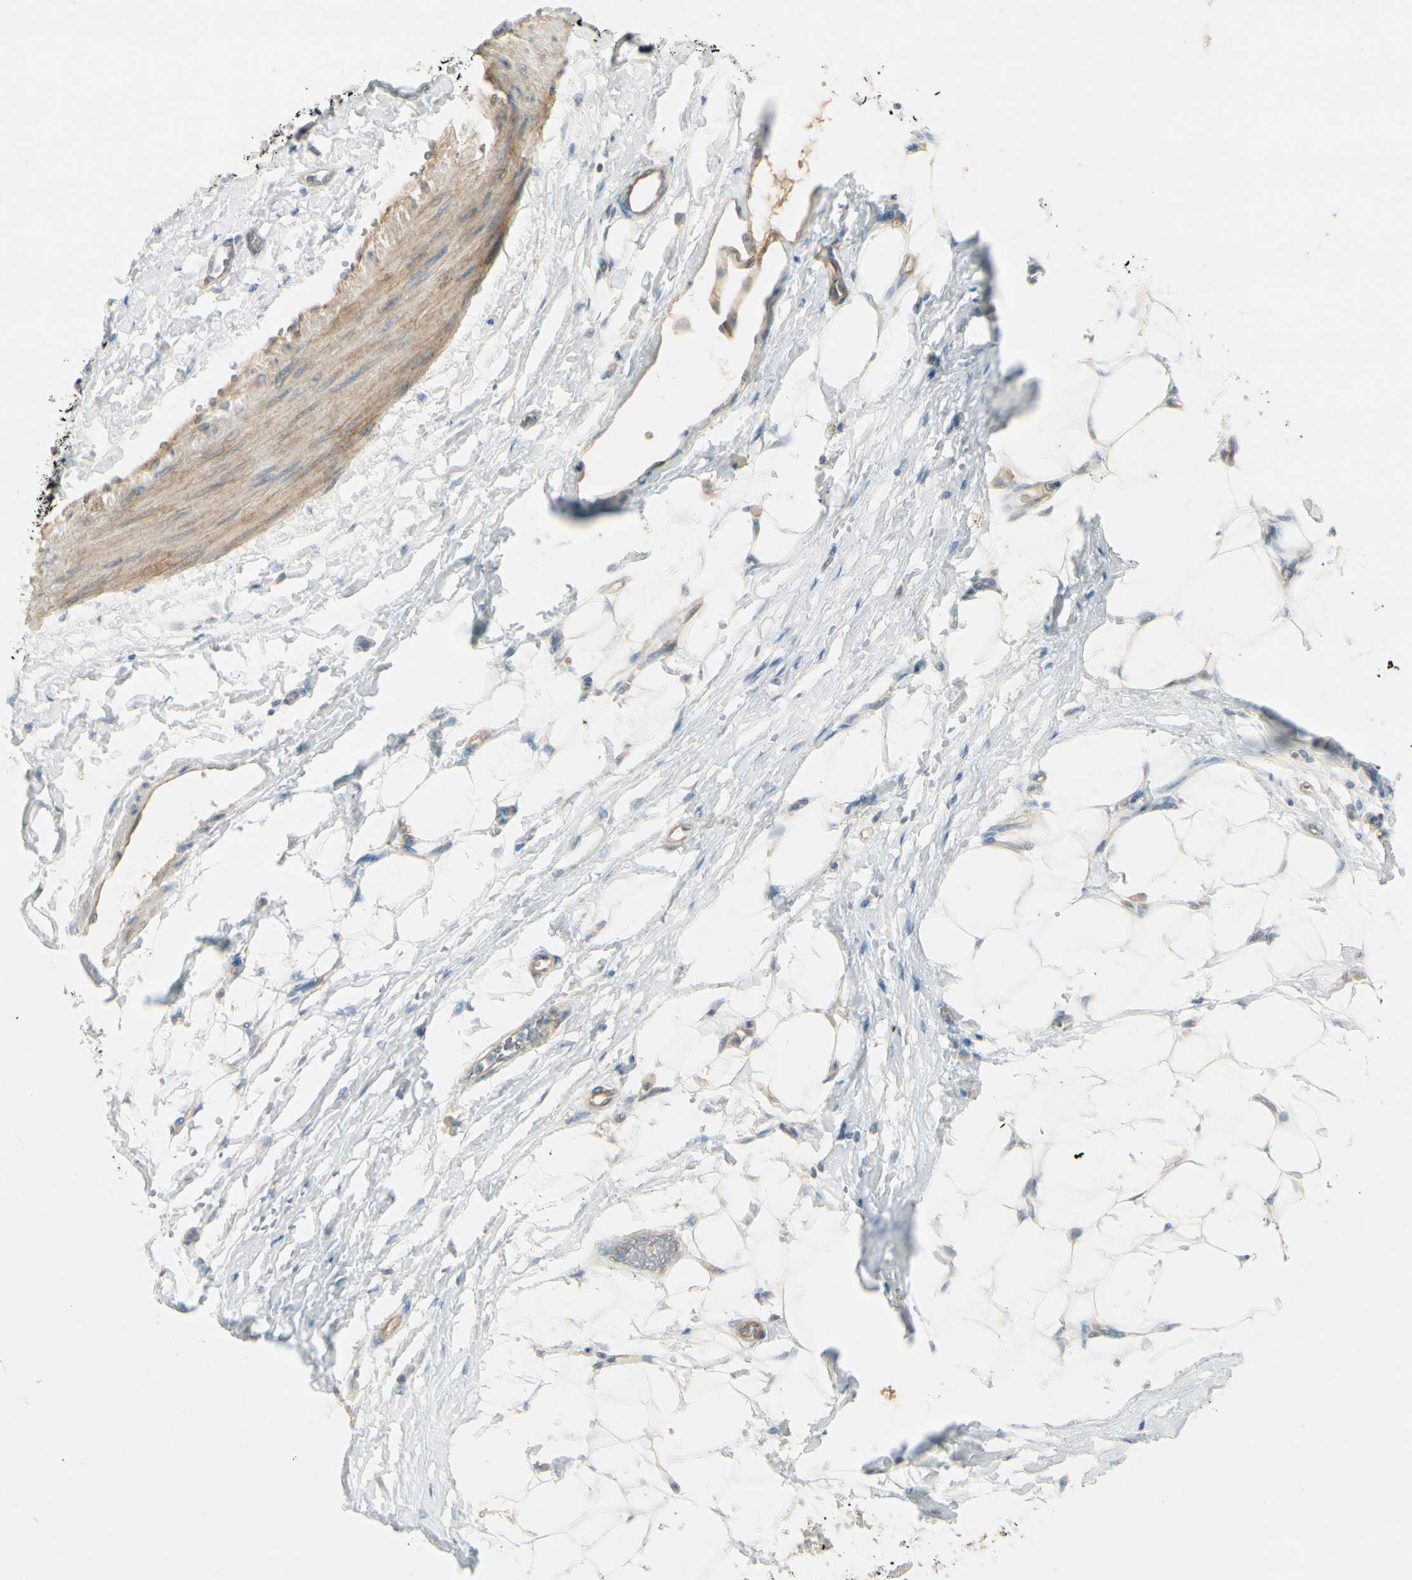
{"staining": {"intensity": "negative", "quantity": "none", "location": "none"}, "tissue": "adipose tissue", "cell_type": "Adipocytes", "image_type": "normal", "snomed": [{"axis": "morphology", "description": "Normal tissue, NOS"}, {"axis": "morphology", "description": "Urothelial carcinoma, High grade"}, {"axis": "topography", "description": "Vascular tissue"}, {"axis": "topography", "description": "Urinary bladder"}], "caption": "IHC of benign adipose tissue shows no staining in adipocytes.", "gene": "ITGA3", "patient": {"sex": "female", "age": 56}}